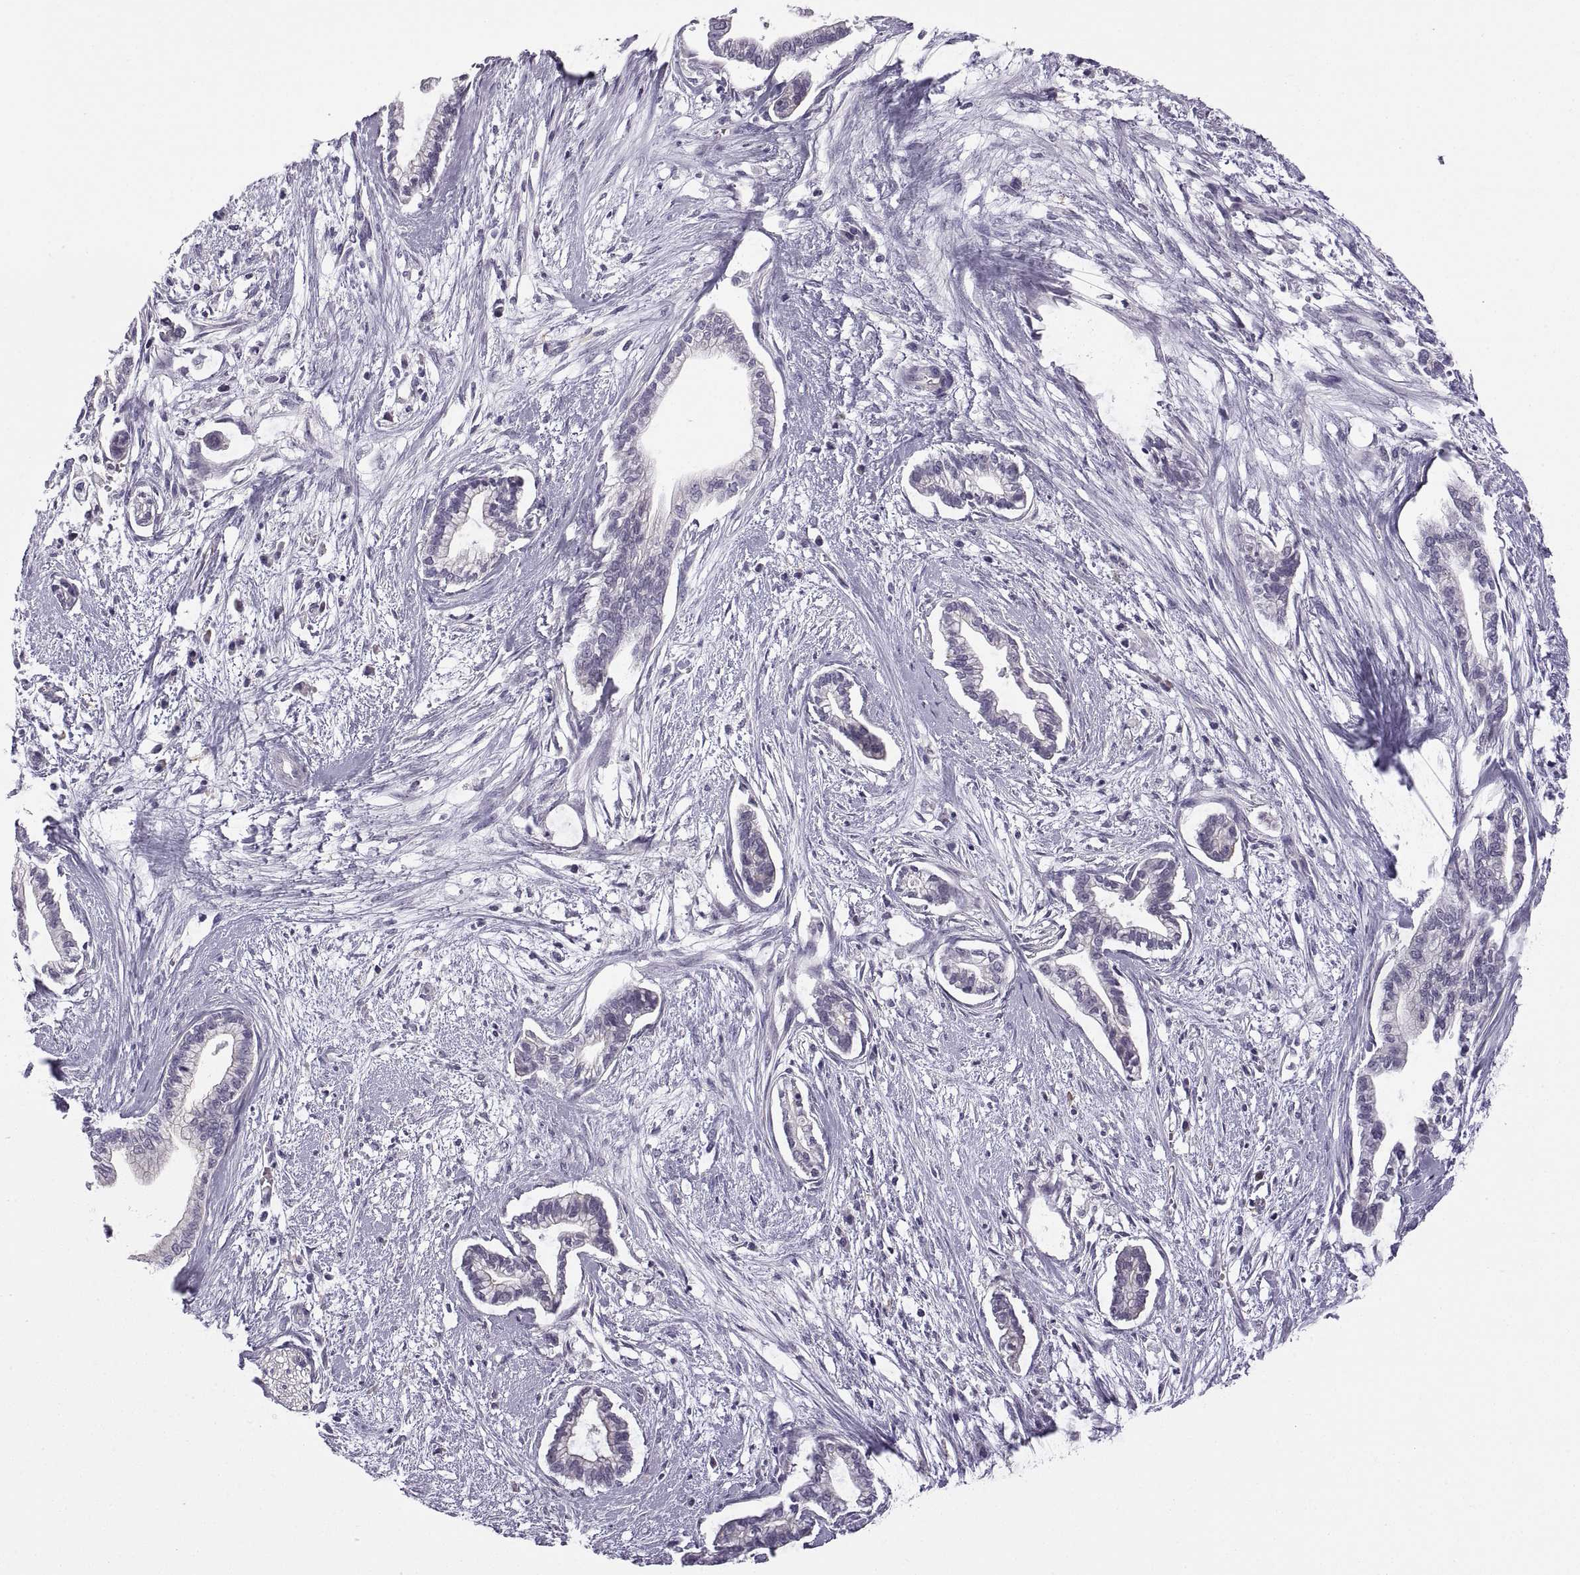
{"staining": {"intensity": "negative", "quantity": "none", "location": "none"}, "tissue": "cervical cancer", "cell_type": "Tumor cells", "image_type": "cancer", "snomed": [{"axis": "morphology", "description": "Adenocarcinoma, NOS"}, {"axis": "topography", "description": "Cervix"}], "caption": "Adenocarcinoma (cervical) stained for a protein using IHC displays no staining tumor cells.", "gene": "MEIOC", "patient": {"sex": "female", "age": 62}}